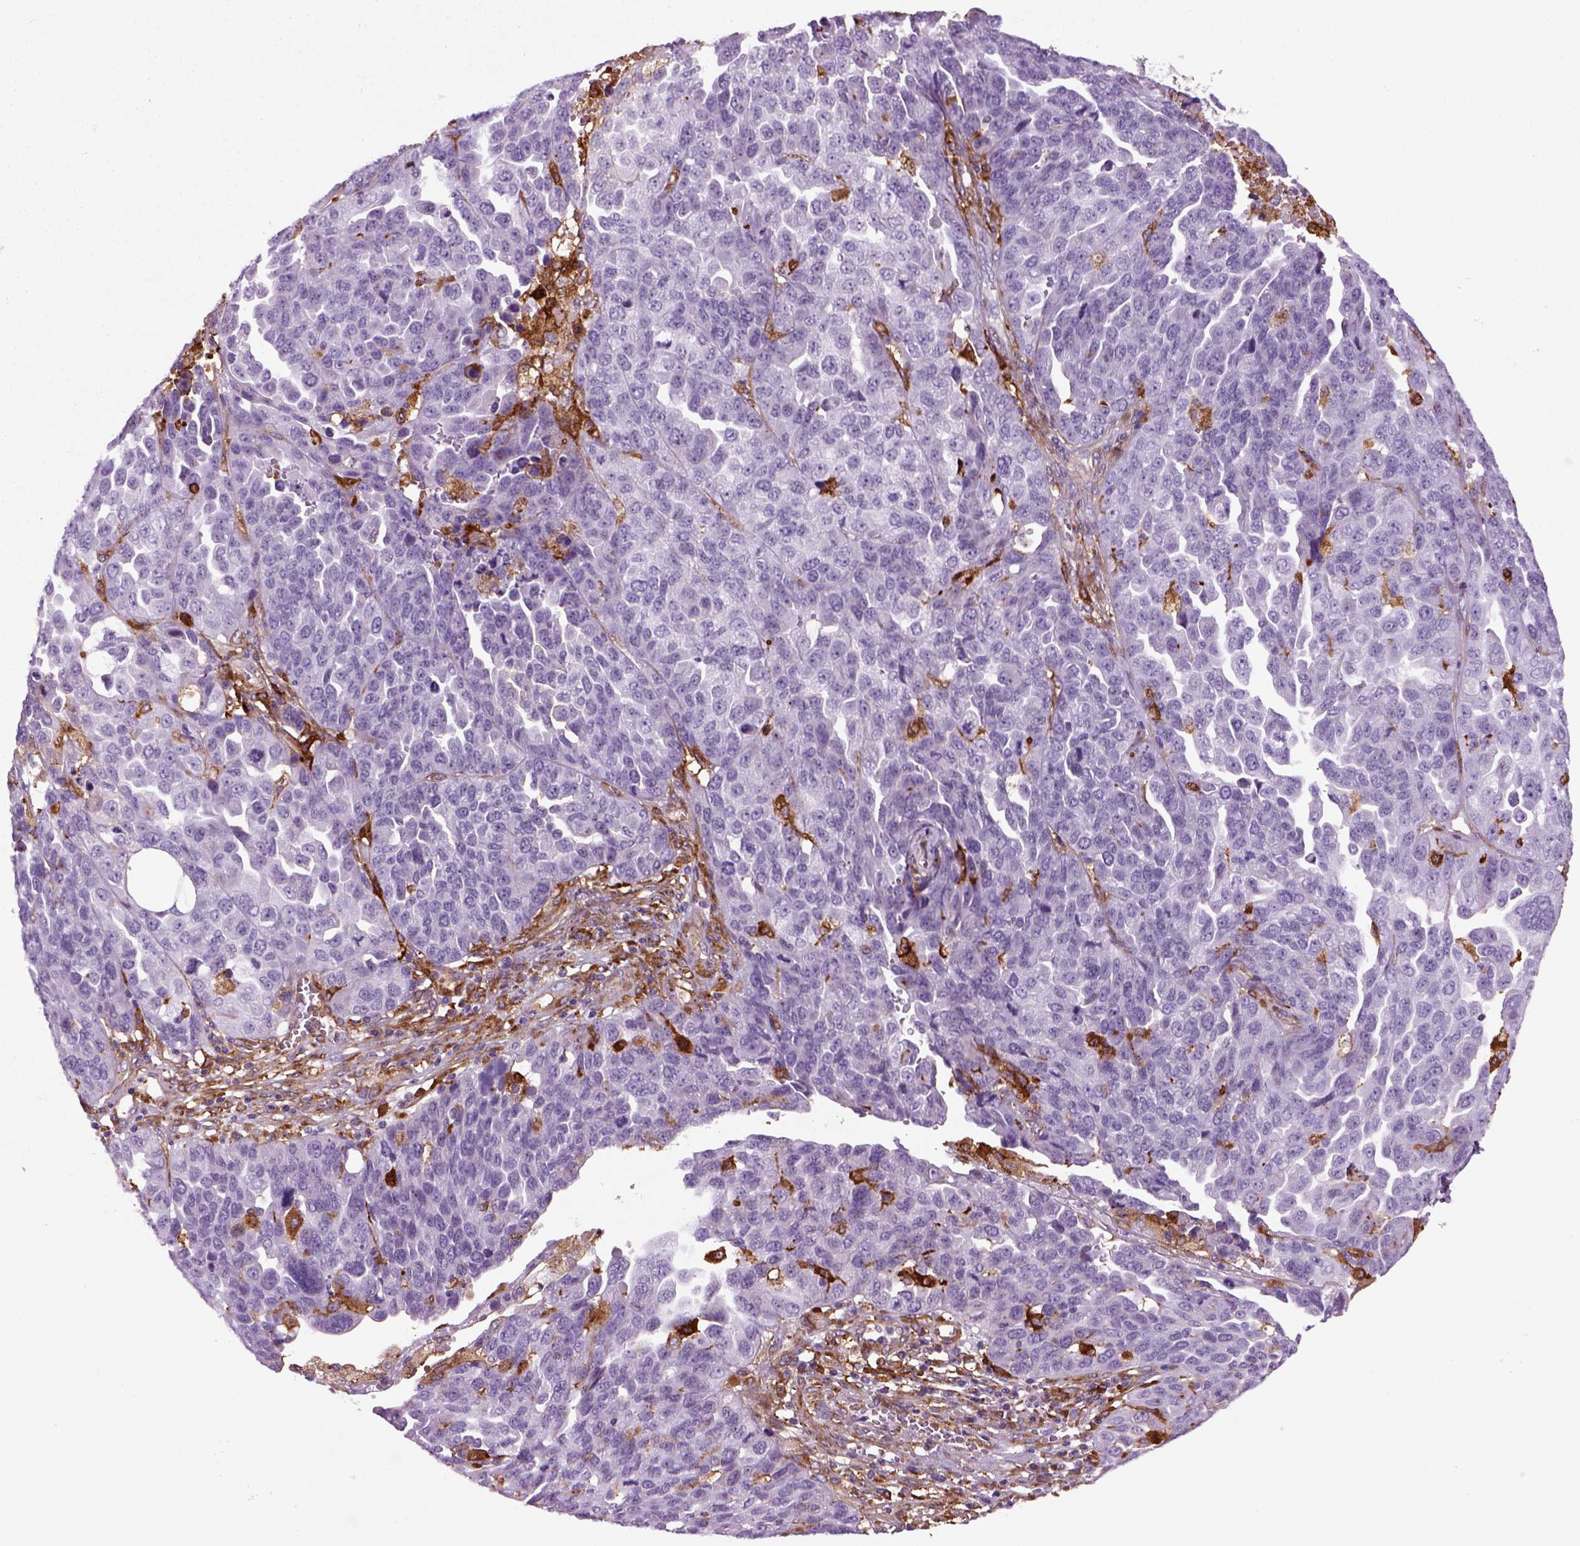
{"staining": {"intensity": "negative", "quantity": "none", "location": "none"}, "tissue": "ovarian cancer", "cell_type": "Tumor cells", "image_type": "cancer", "snomed": [{"axis": "morphology", "description": "Cystadenocarcinoma, serous, NOS"}, {"axis": "topography", "description": "Ovary"}], "caption": "Histopathology image shows no protein staining in tumor cells of ovarian cancer (serous cystadenocarcinoma) tissue.", "gene": "MARCKS", "patient": {"sex": "female", "age": 87}}